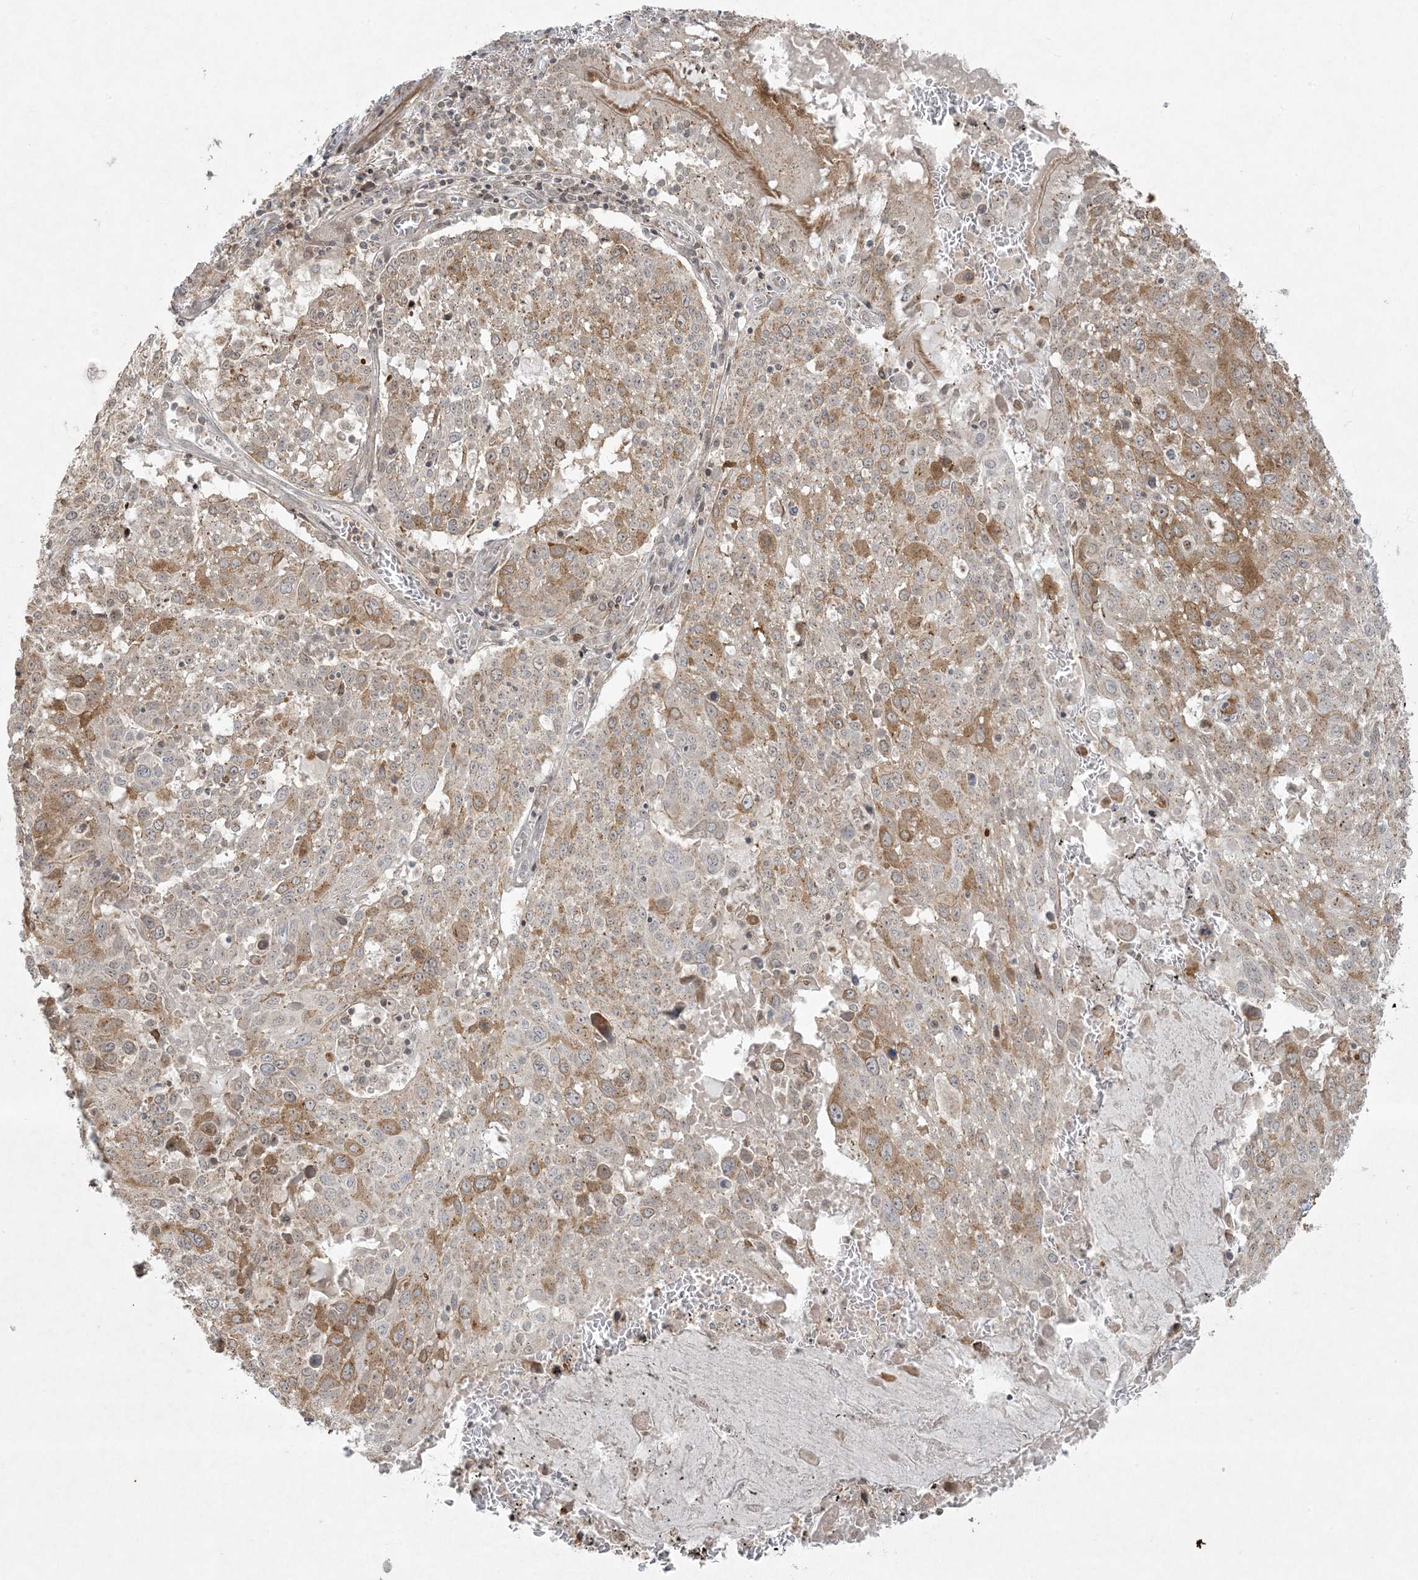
{"staining": {"intensity": "moderate", "quantity": "<25%", "location": "cytoplasmic/membranous"}, "tissue": "lung cancer", "cell_type": "Tumor cells", "image_type": "cancer", "snomed": [{"axis": "morphology", "description": "Squamous cell carcinoma, NOS"}, {"axis": "topography", "description": "Lung"}], "caption": "Immunohistochemistry of lung squamous cell carcinoma exhibits low levels of moderate cytoplasmic/membranous staining in approximately <25% of tumor cells. The protein is stained brown, and the nuclei are stained in blue (DAB IHC with brightfield microscopy, high magnification).", "gene": "ZNF263", "patient": {"sex": "male", "age": 65}}